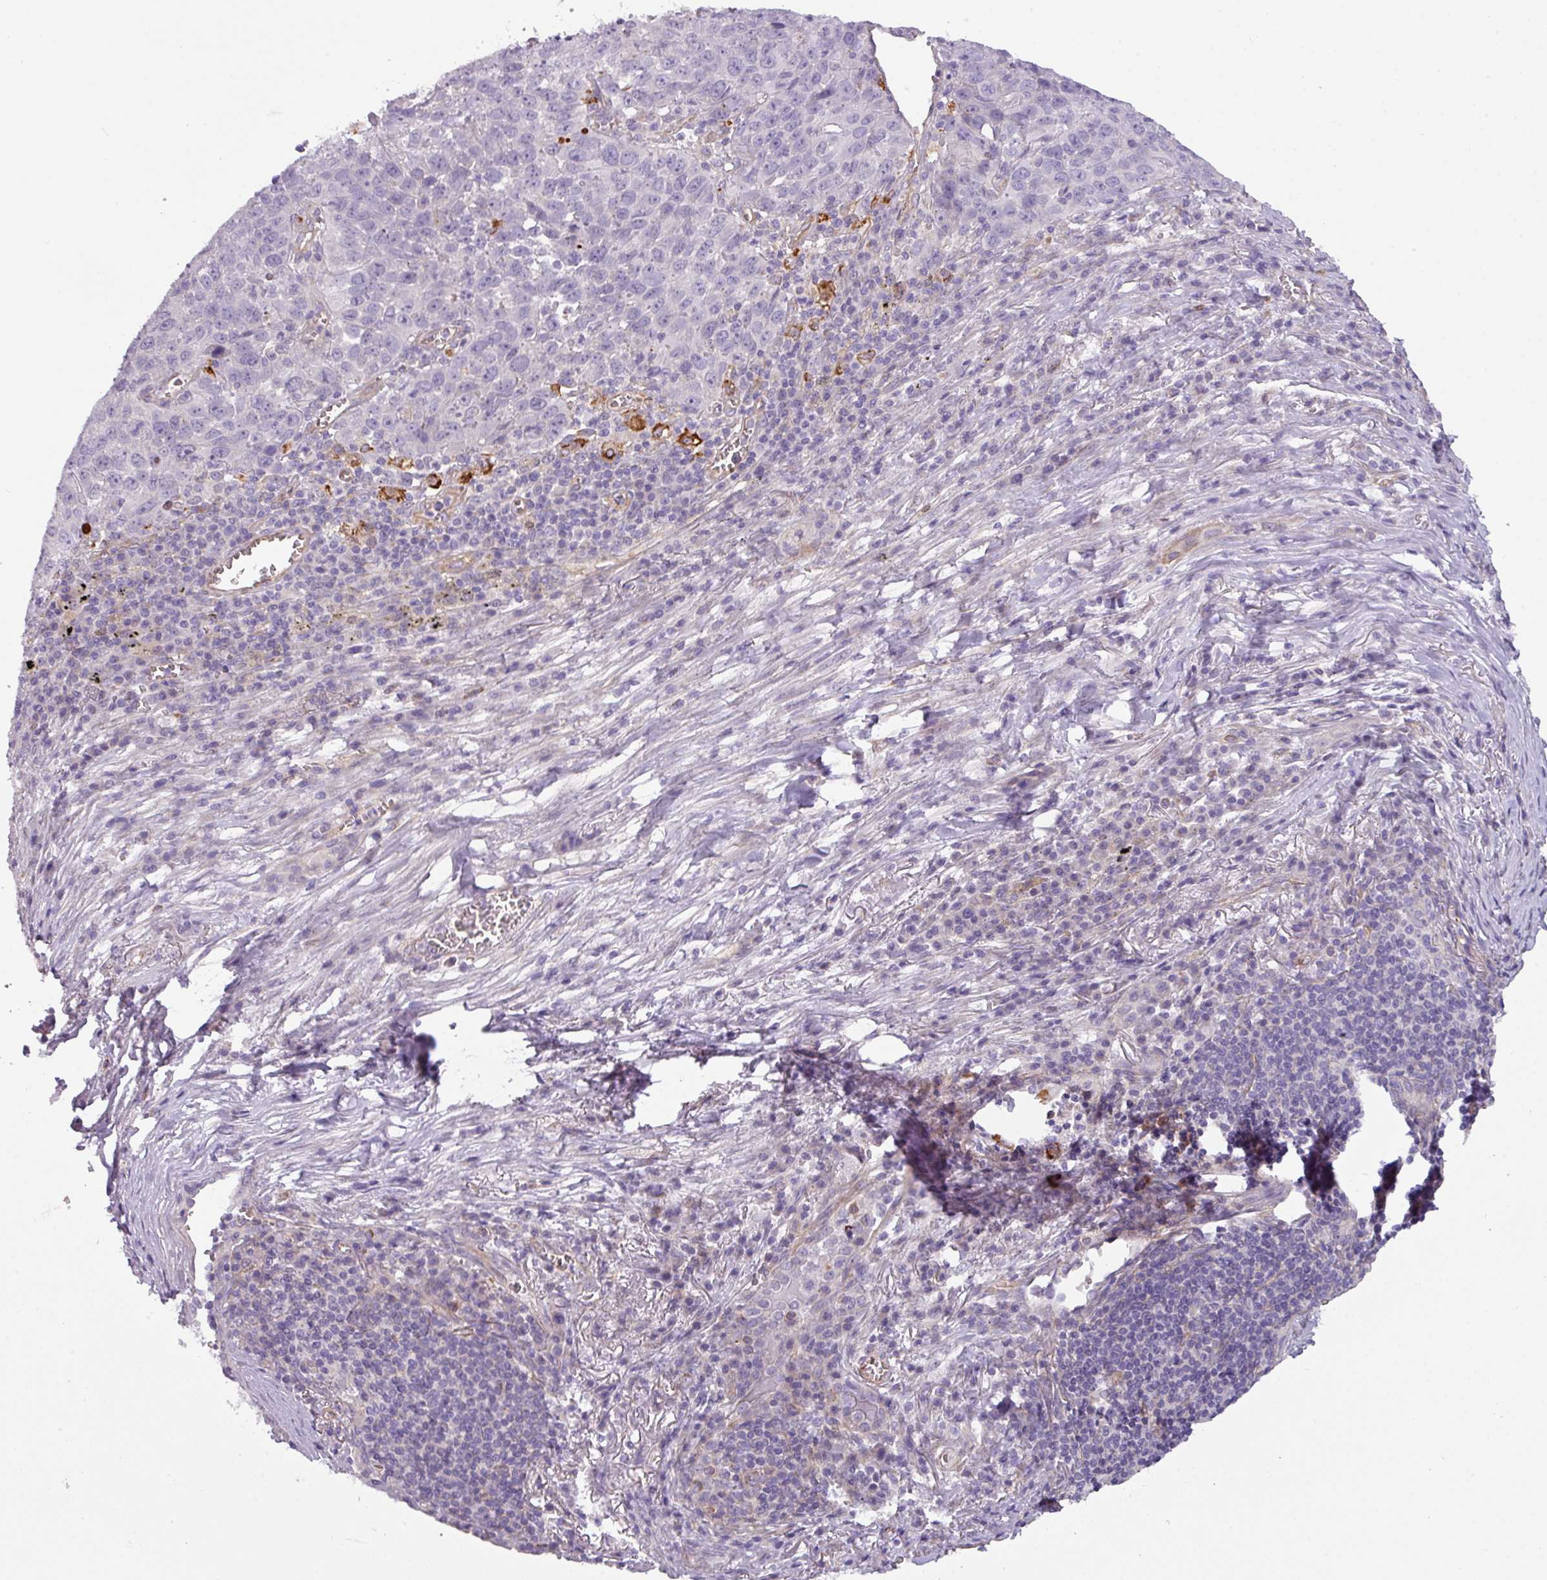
{"staining": {"intensity": "strong", "quantity": "<25%", "location": "cytoplasmic/membranous"}, "tissue": "lung cancer", "cell_type": "Tumor cells", "image_type": "cancer", "snomed": [{"axis": "morphology", "description": "Squamous cell carcinoma, NOS"}, {"axis": "topography", "description": "Lung"}], "caption": "Strong cytoplasmic/membranous expression is identified in approximately <25% of tumor cells in lung squamous cell carcinoma. (DAB = brown stain, brightfield microscopy at high magnification).", "gene": "BUD23", "patient": {"sex": "male", "age": 76}}